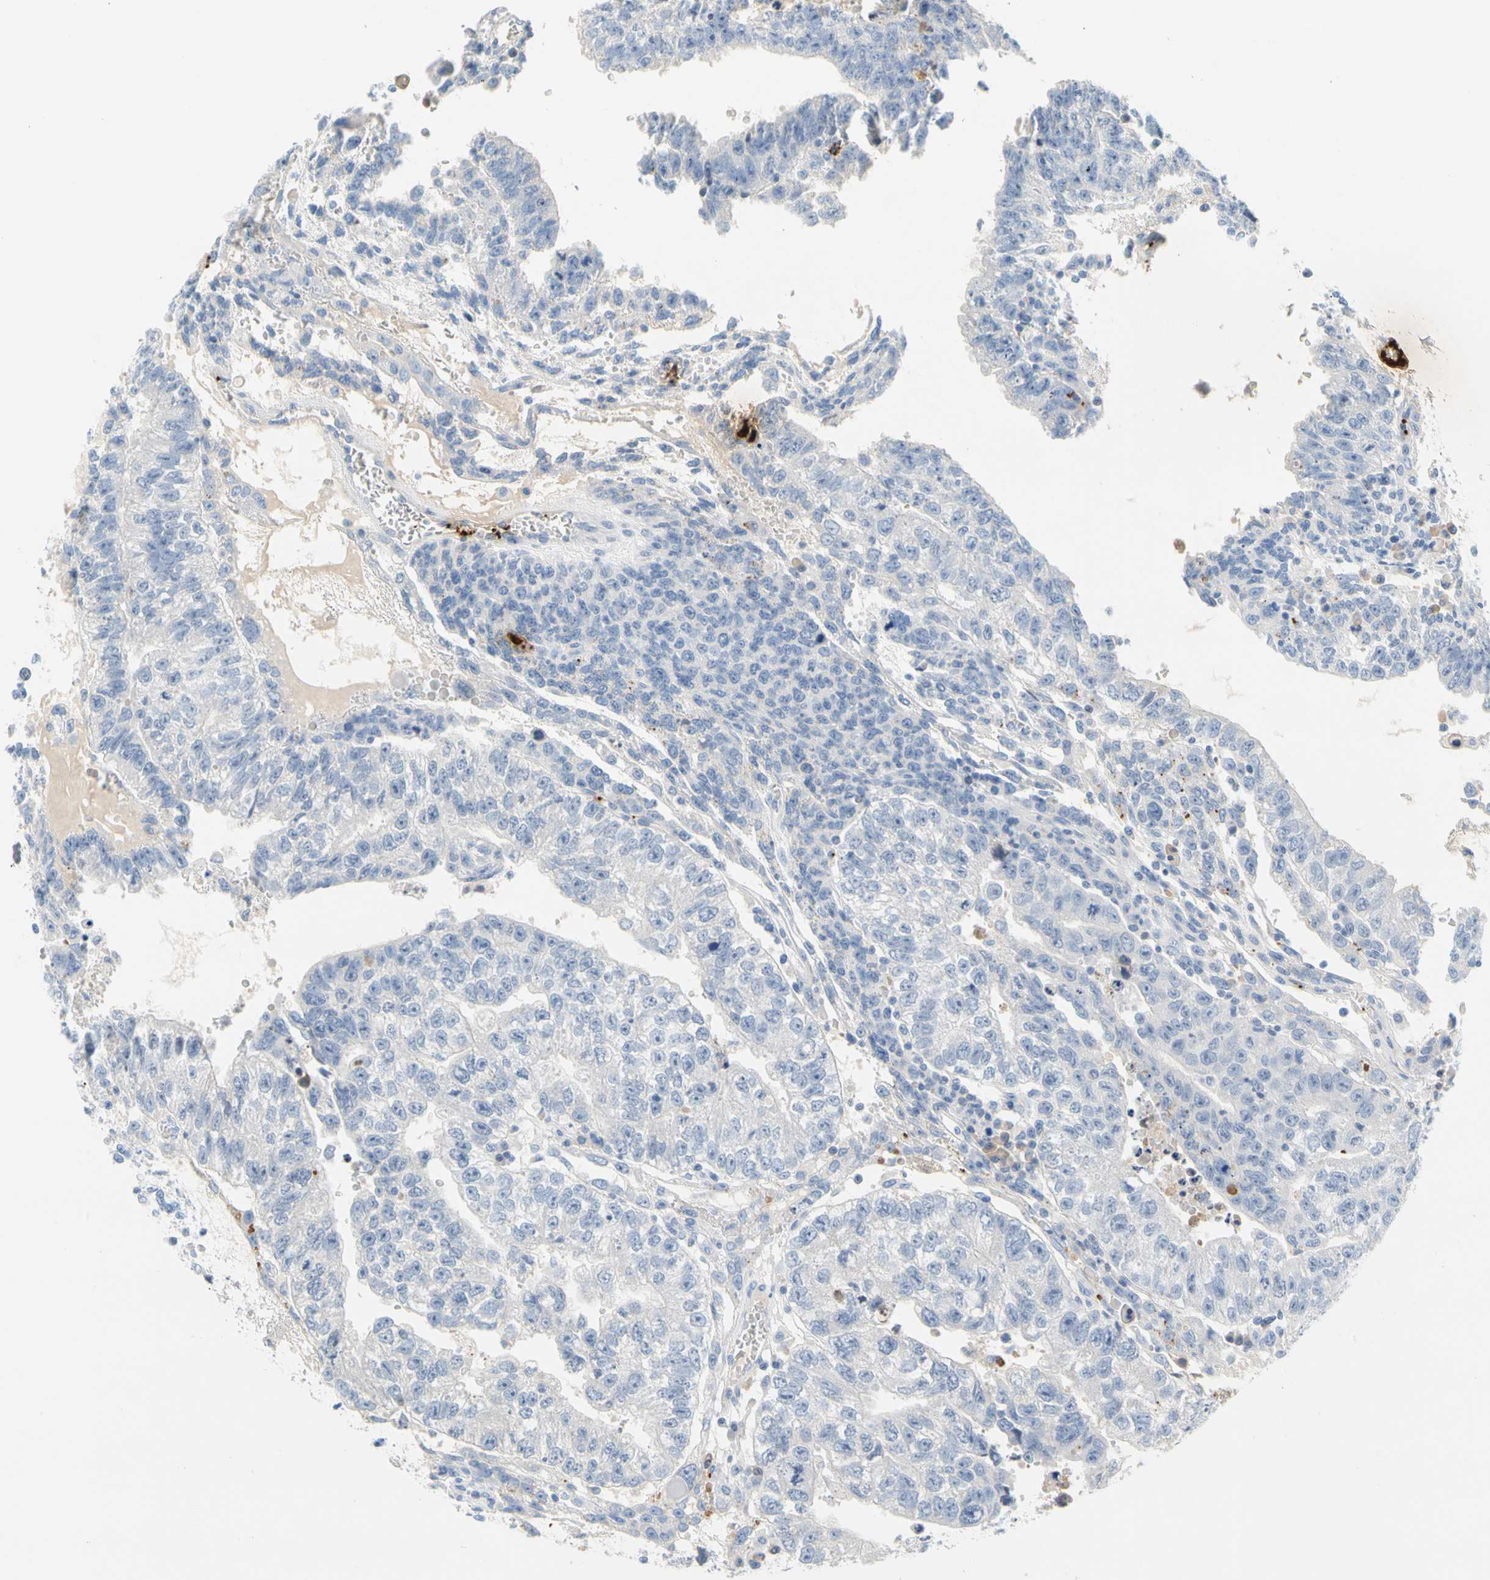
{"staining": {"intensity": "negative", "quantity": "none", "location": "none"}, "tissue": "testis cancer", "cell_type": "Tumor cells", "image_type": "cancer", "snomed": [{"axis": "morphology", "description": "Seminoma, NOS"}, {"axis": "morphology", "description": "Carcinoma, Embryonal, NOS"}, {"axis": "topography", "description": "Testis"}], "caption": "An image of human testis cancer is negative for staining in tumor cells.", "gene": "PPBP", "patient": {"sex": "male", "age": 52}}